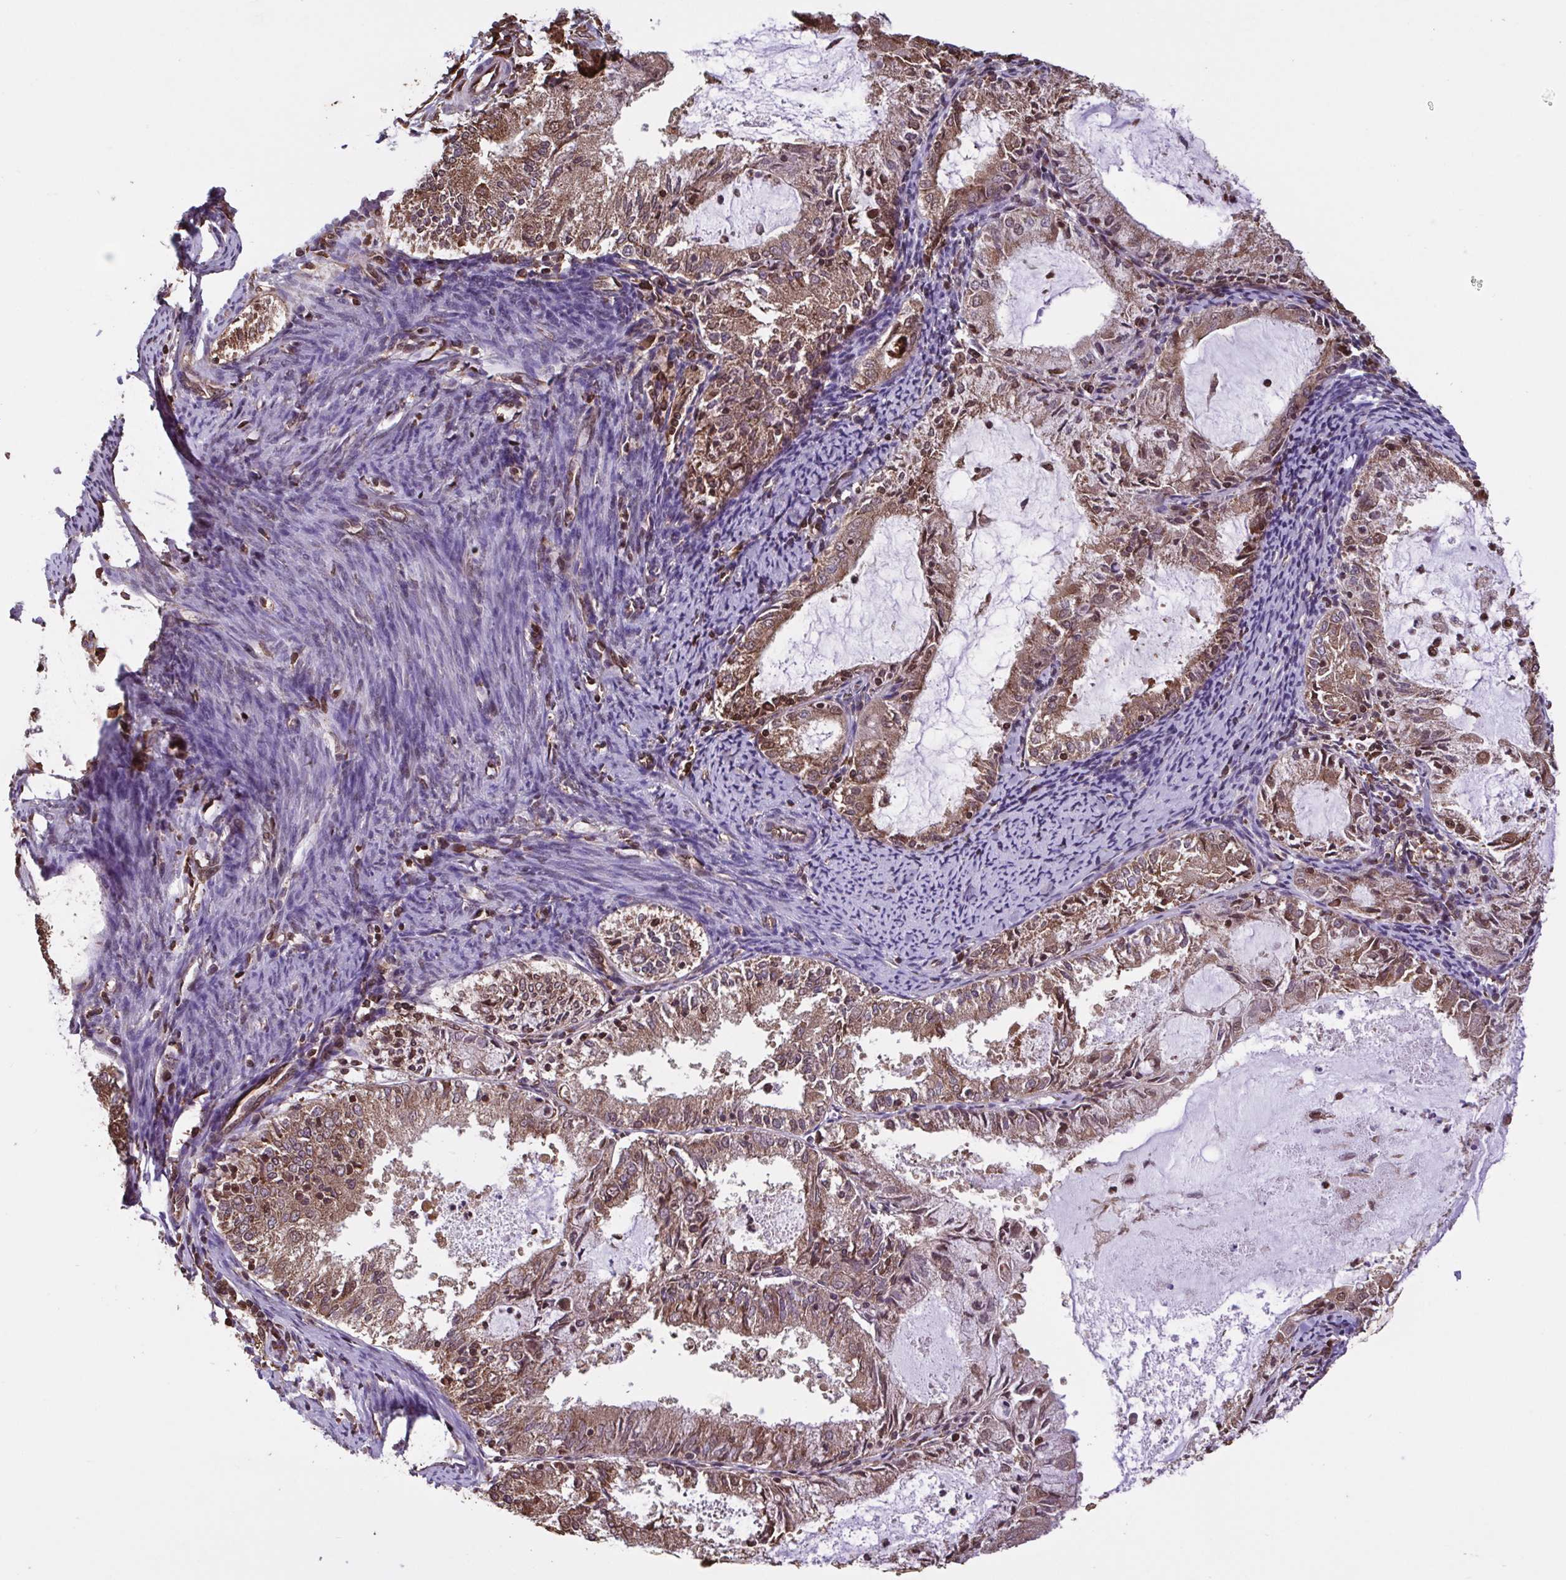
{"staining": {"intensity": "moderate", "quantity": ">75%", "location": "cytoplasmic/membranous,nuclear"}, "tissue": "endometrial cancer", "cell_type": "Tumor cells", "image_type": "cancer", "snomed": [{"axis": "morphology", "description": "Adenocarcinoma, NOS"}, {"axis": "topography", "description": "Endometrium"}], "caption": "Immunohistochemistry (IHC) image of neoplastic tissue: endometrial adenocarcinoma stained using IHC shows medium levels of moderate protein expression localized specifically in the cytoplasmic/membranous and nuclear of tumor cells, appearing as a cytoplasmic/membranous and nuclear brown color.", "gene": "SEC63", "patient": {"sex": "female", "age": 57}}